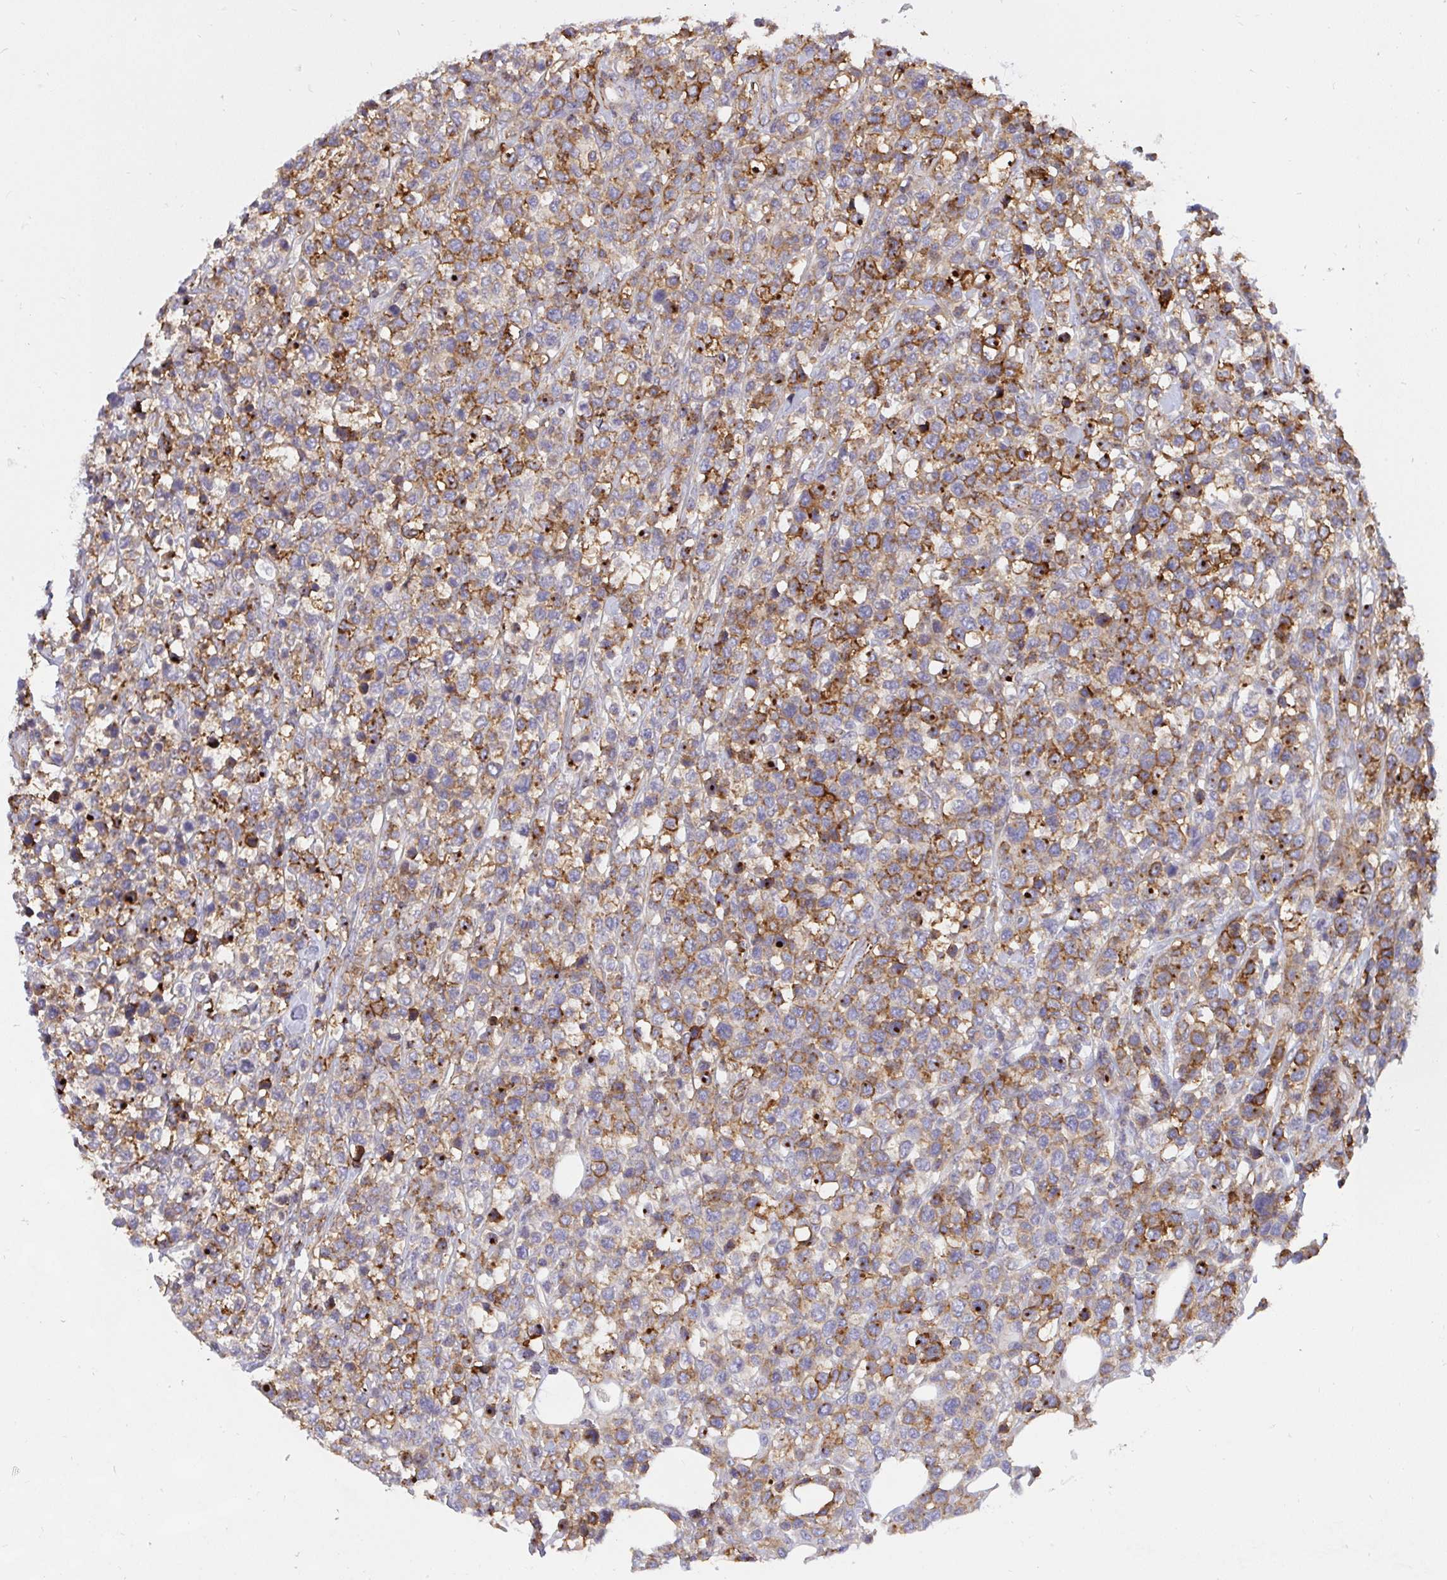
{"staining": {"intensity": "moderate", "quantity": "25%-75%", "location": "cytoplasmic/membranous"}, "tissue": "lymphoma", "cell_type": "Tumor cells", "image_type": "cancer", "snomed": [{"axis": "morphology", "description": "Malignant lymphoma, non-Hodgkin's type, High grade"}, {"axis": "topography", "description": "Soft tissue"}], "caption": "Malignant lymphoma, non-Hodgkin's type (high-grade) tissue demonstrates moderate cytoplasmic/membranous positivity in about 25%-75% of tumor cells, visualized by immunohistochemistry. Nuclei are stained in blue.", "gene": "ERI1", "patient": {"sex": "female", "age": 56}}